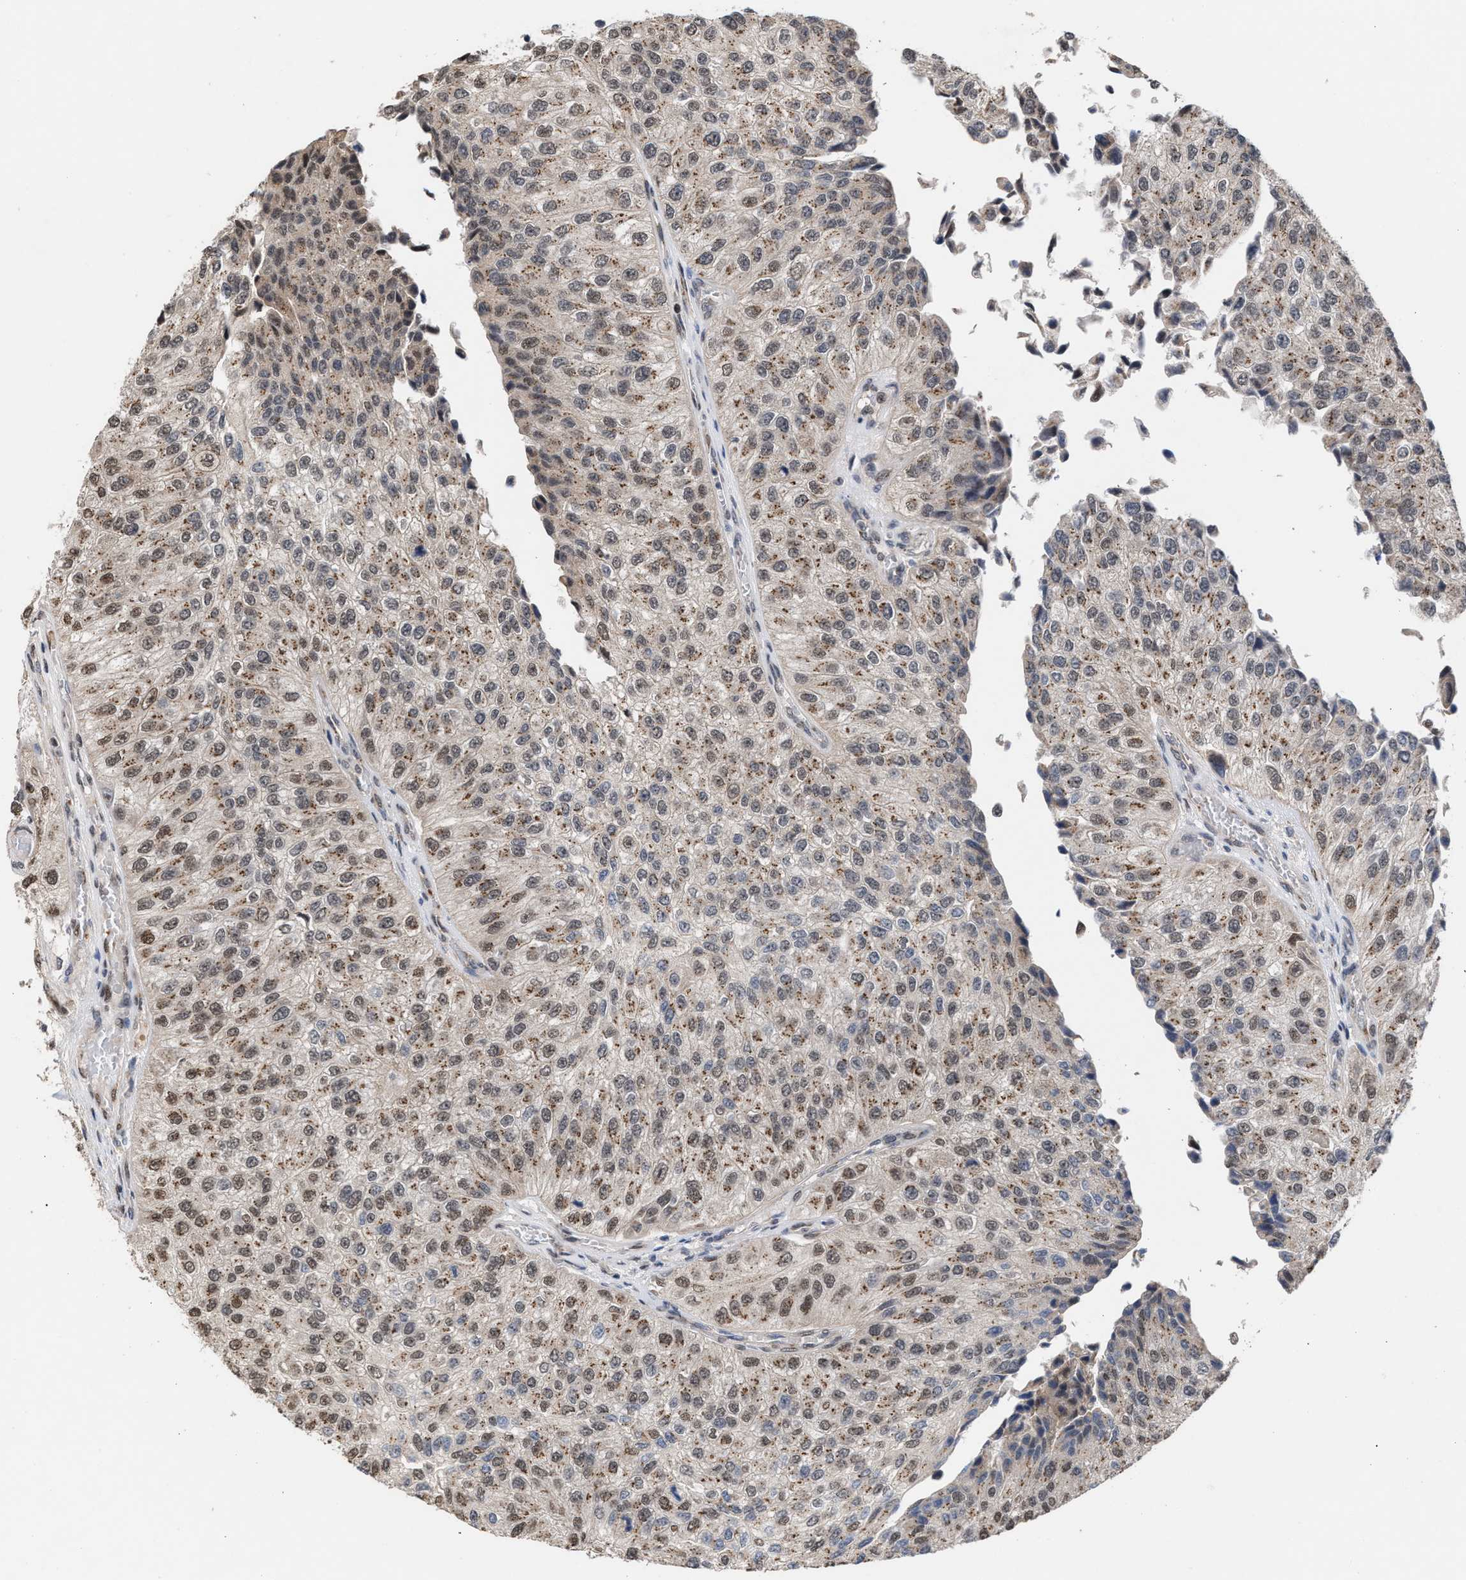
{"staining": {"intensity": "weak", "quantity": ">75%", "location": "cytoplasmic/membranous"}, "tissue": "urothelial cancer", "cell_type": "Tumor cells", "image_type": "cancer", "snomed": [{"axis": "morphology", "description": "Urothelial carcinoma, High grade"}, {"axis": "topography", "description": "Kidney"}, {"axis": "topography", "description": "Urinary bladder"}], "caption": "DAB (3,3'-diaminobenzidine) immunohistochemical staining of human urothelial cancer exhibits weak cytoplasmic/membranous protein expression in approximately >75% of tumor cells. The staining was performed using DAB (3,3'-diaminobenzidine) to visualize the protein expression in brown, while the nuclei were stained in blue with hematoxylin (Magnification: 20x).", "gene": "MKNK2", "patient": {"sex": "male", "age": 77}}